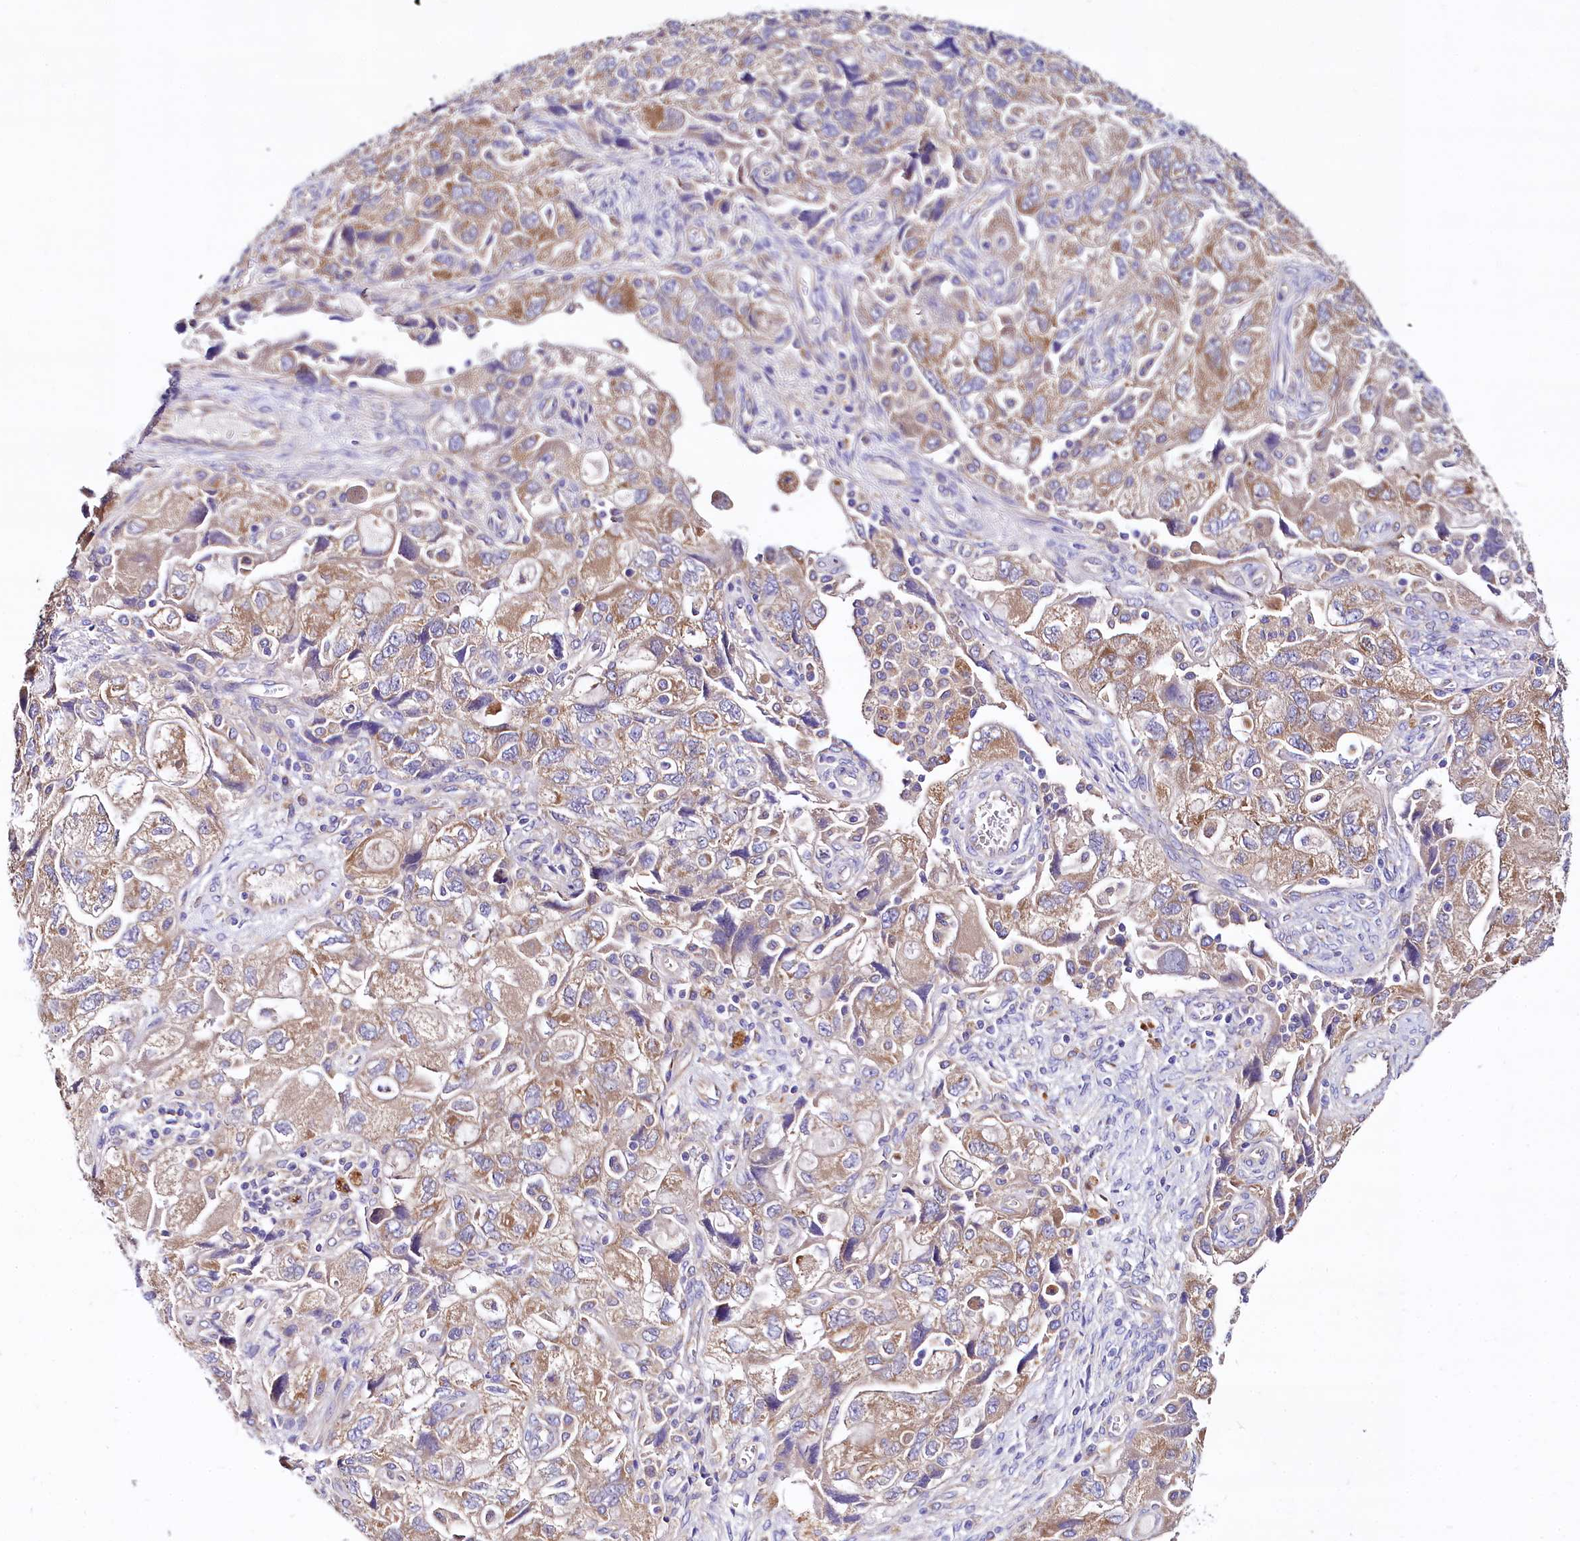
{"staining": {"intensity": "moderate", "quantity": "25%-75%", "location": "cytoplasmic/membranous"}, "tissue": "ovarian cancer", "cell_type": "Tumor cells", "image_type": "cancer", "snomed": [{"axis": "morphology", "description": "Carcinoma, NOS"}, {"axis": "morphology", "description": "Cystadenocarcinoma, serous, NOS"}, {"axis": "topography", "description": "Ovary"}], "caption": "Protein expression analysis of serous cystadenocarcinoma (ovarian) demonstrates moderate cytoplasmic/membranous staining in approximately 25%-75% of tumor cells.", "gene": "QARS1", "patient": {"sex": "female", "age": 69}}